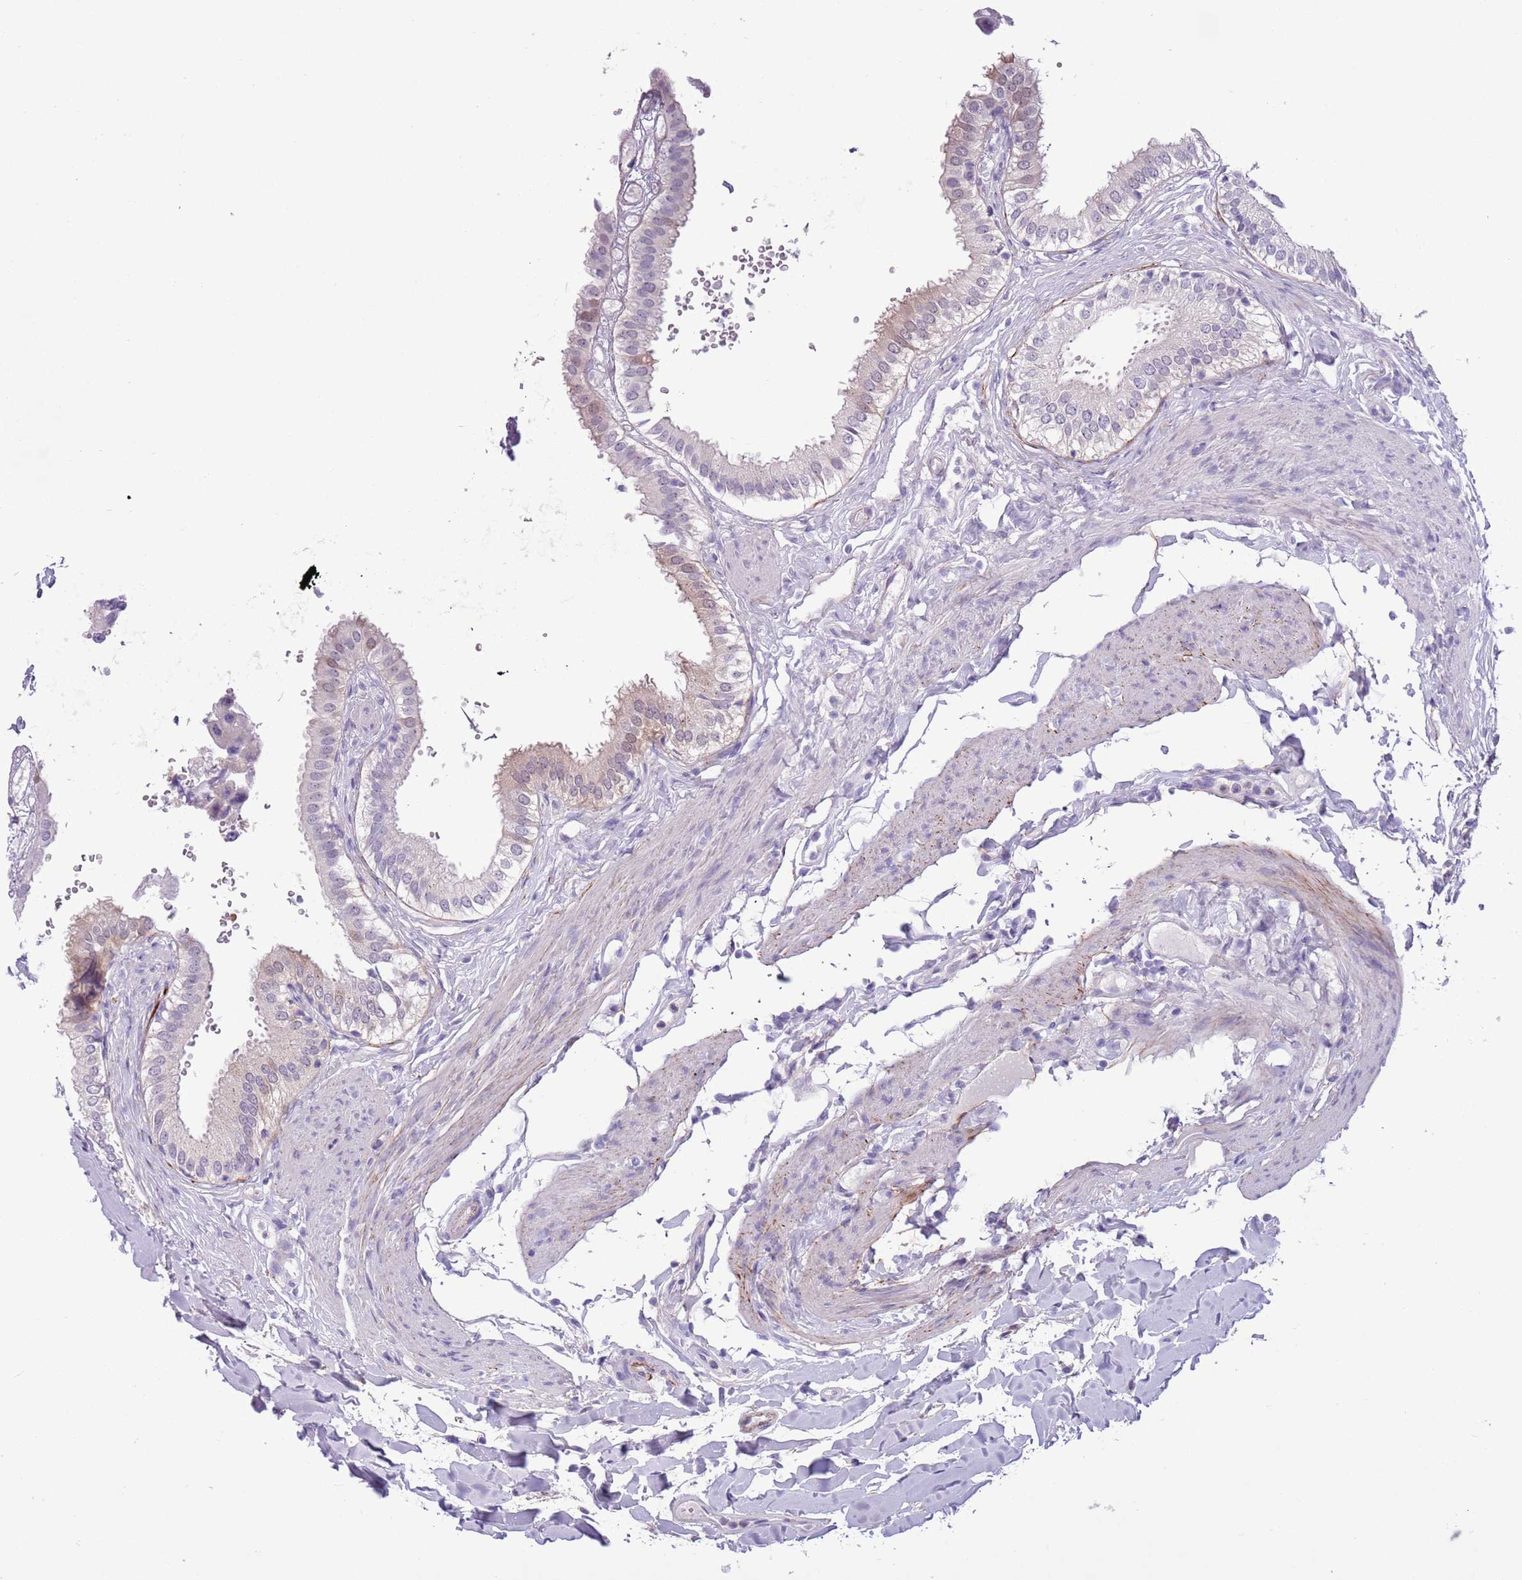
{"staining": {"intensity": "weak", "quantity": "<25%", "location": "cytoplasmic/membranous"}, "tissue": "gallbladder", "cell_type": "Glandular cells", "image_type": "normal", "snomed": [{"axis": "morphology", "description": "Normal tissue, NOS"}, {"axis": "topography", "description": "Gallbladder"}], "caption": "Protein analysis of normal gallbladder reveals no significant positivity in glandular cells. (Stains: DAB (3,3'-diaminobenzidine) IHC with hematoxylin counter stain, Microscopy: brightfield microscopy at high magnification).", "gene": "PFKFB2", "patient": {"sex": "female", "age": 61}}